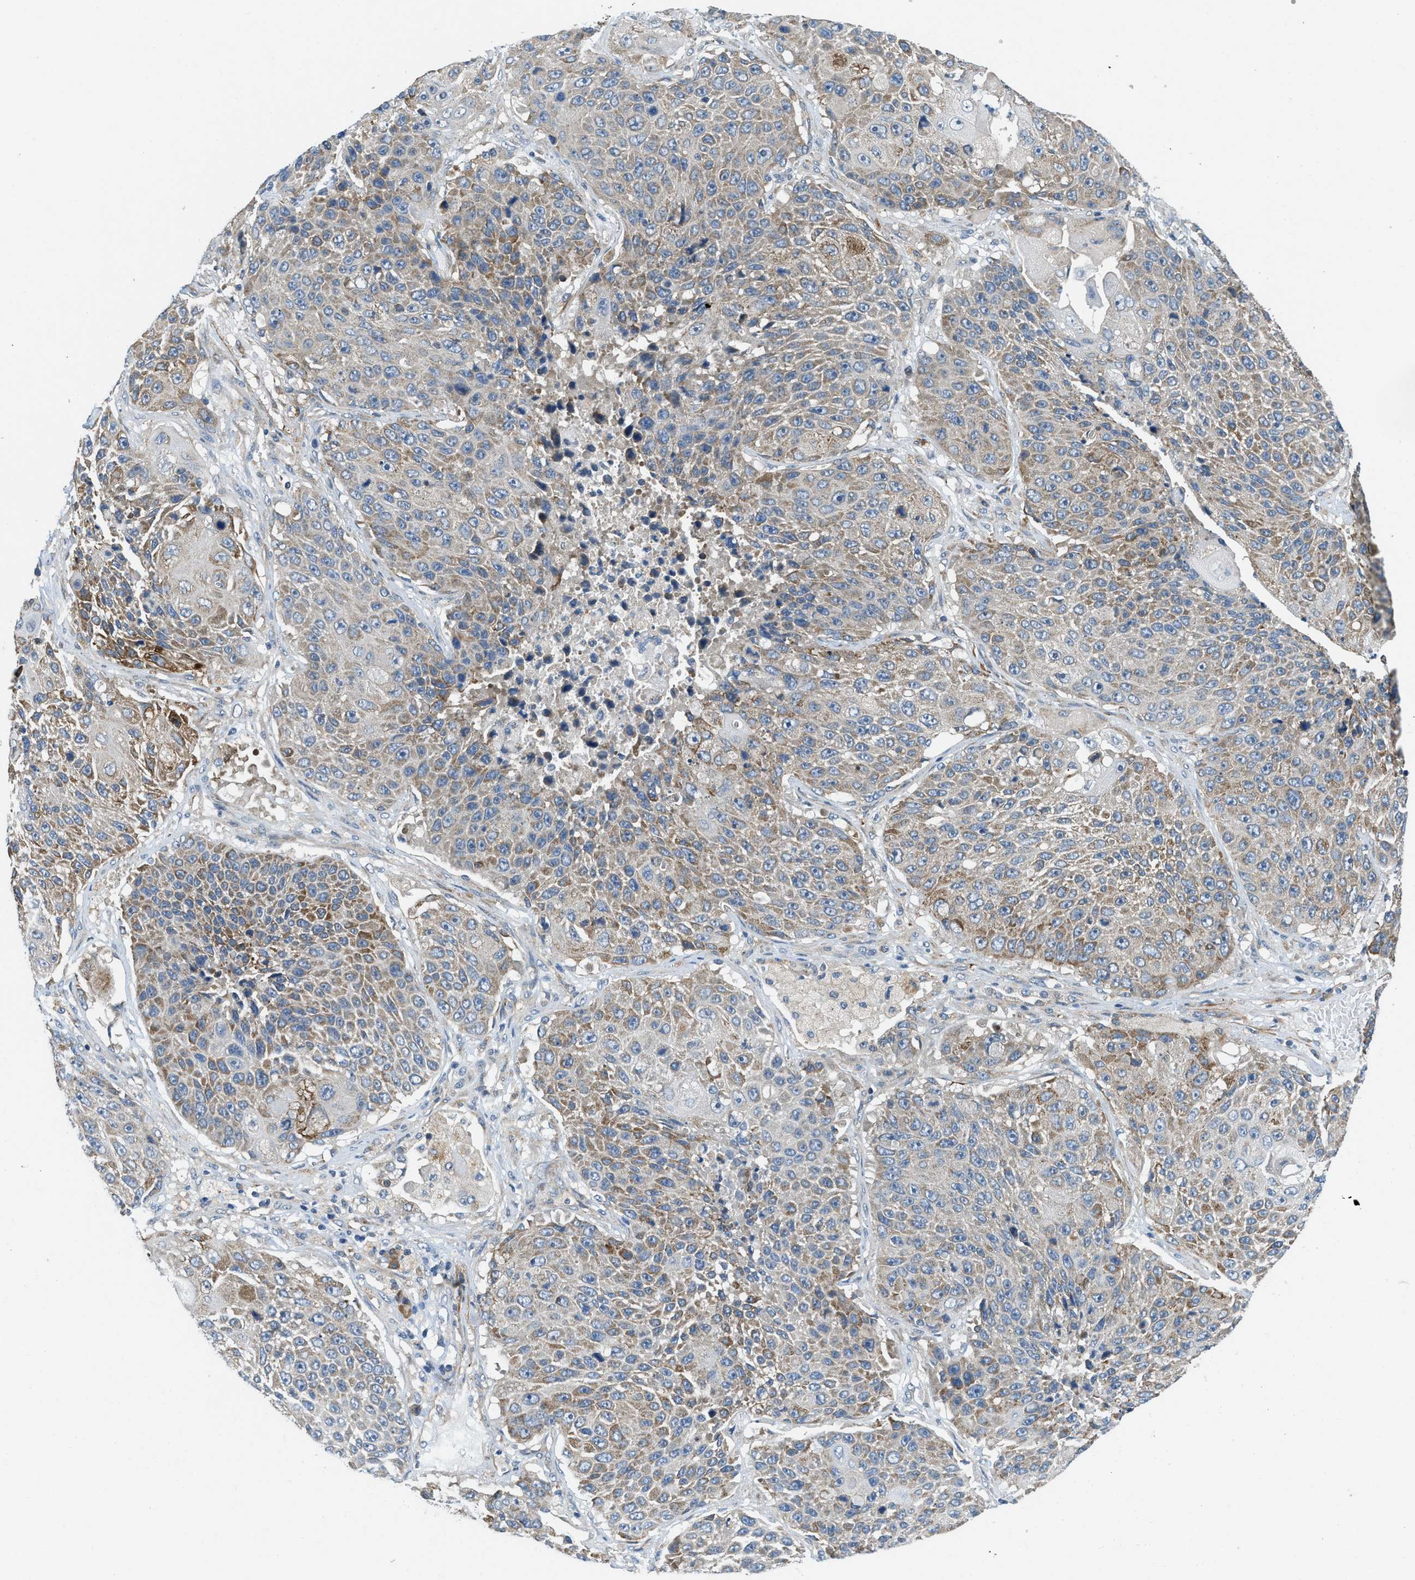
{"staining": {"intensity": "moderate", "quantity": "25%-75%", "location": "cytoplasmic/membranous"}, "tissue": "lung cancer", "cell_type": "Tumor cells", "image_type": "cancer", "snomed": [{"axis": "morphology", "description": "Squamous cell carcinoma, NOS"}, {"axis": "topography", "description": "Lung"}], "caption": "IHC histopathology image of neoplastic tissue: lung cancer stained using immunohistochemistry shows medium levels of moderate protein expression localized specifically in the cytoplasmic/membranous of tumor cells, appearing as a cytoplasmic/membranous brown color.", "gene": "ZNF599", "patient": {"sex": "male", "age": 61}}